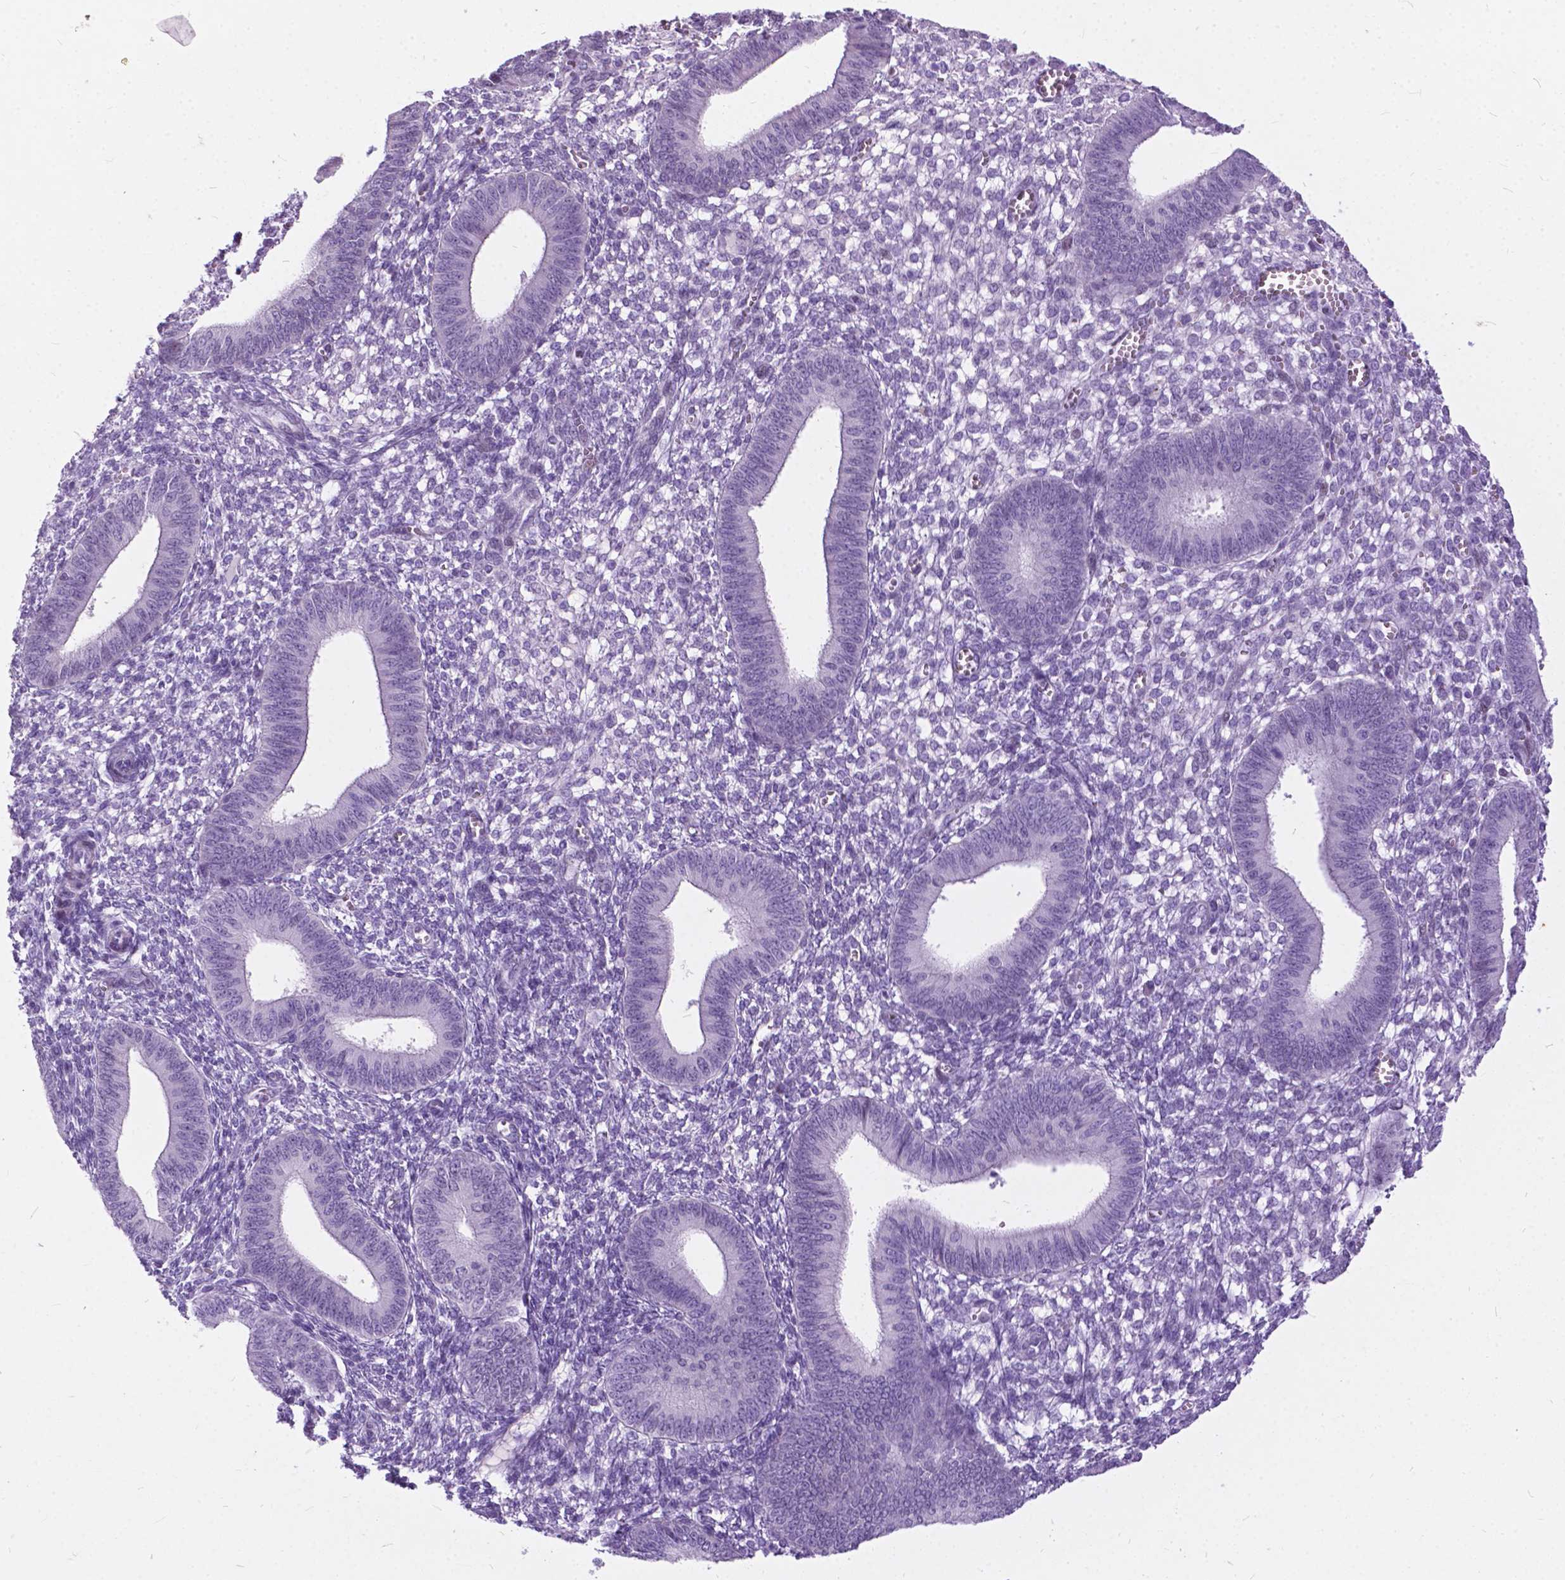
{"staining": {"intensity": "negative", "quantity": "none", "location": "none"}, "tissue": "endometrium", "cell_type": "Cells in endometrial stroma", "image_type": "normal", "snomed": [{"axis": "morphology", "description": "Normal tissue, NOS"}, {"axis": "topography", "description": "Endometrium"}], "caption": "High power microscopy image of an IHC micrograph of benign endometrium, revealing no significant expression in cells in endometrial stroma.", "gene": "BSND", "patient": {"sex": "female", "age": 42}}